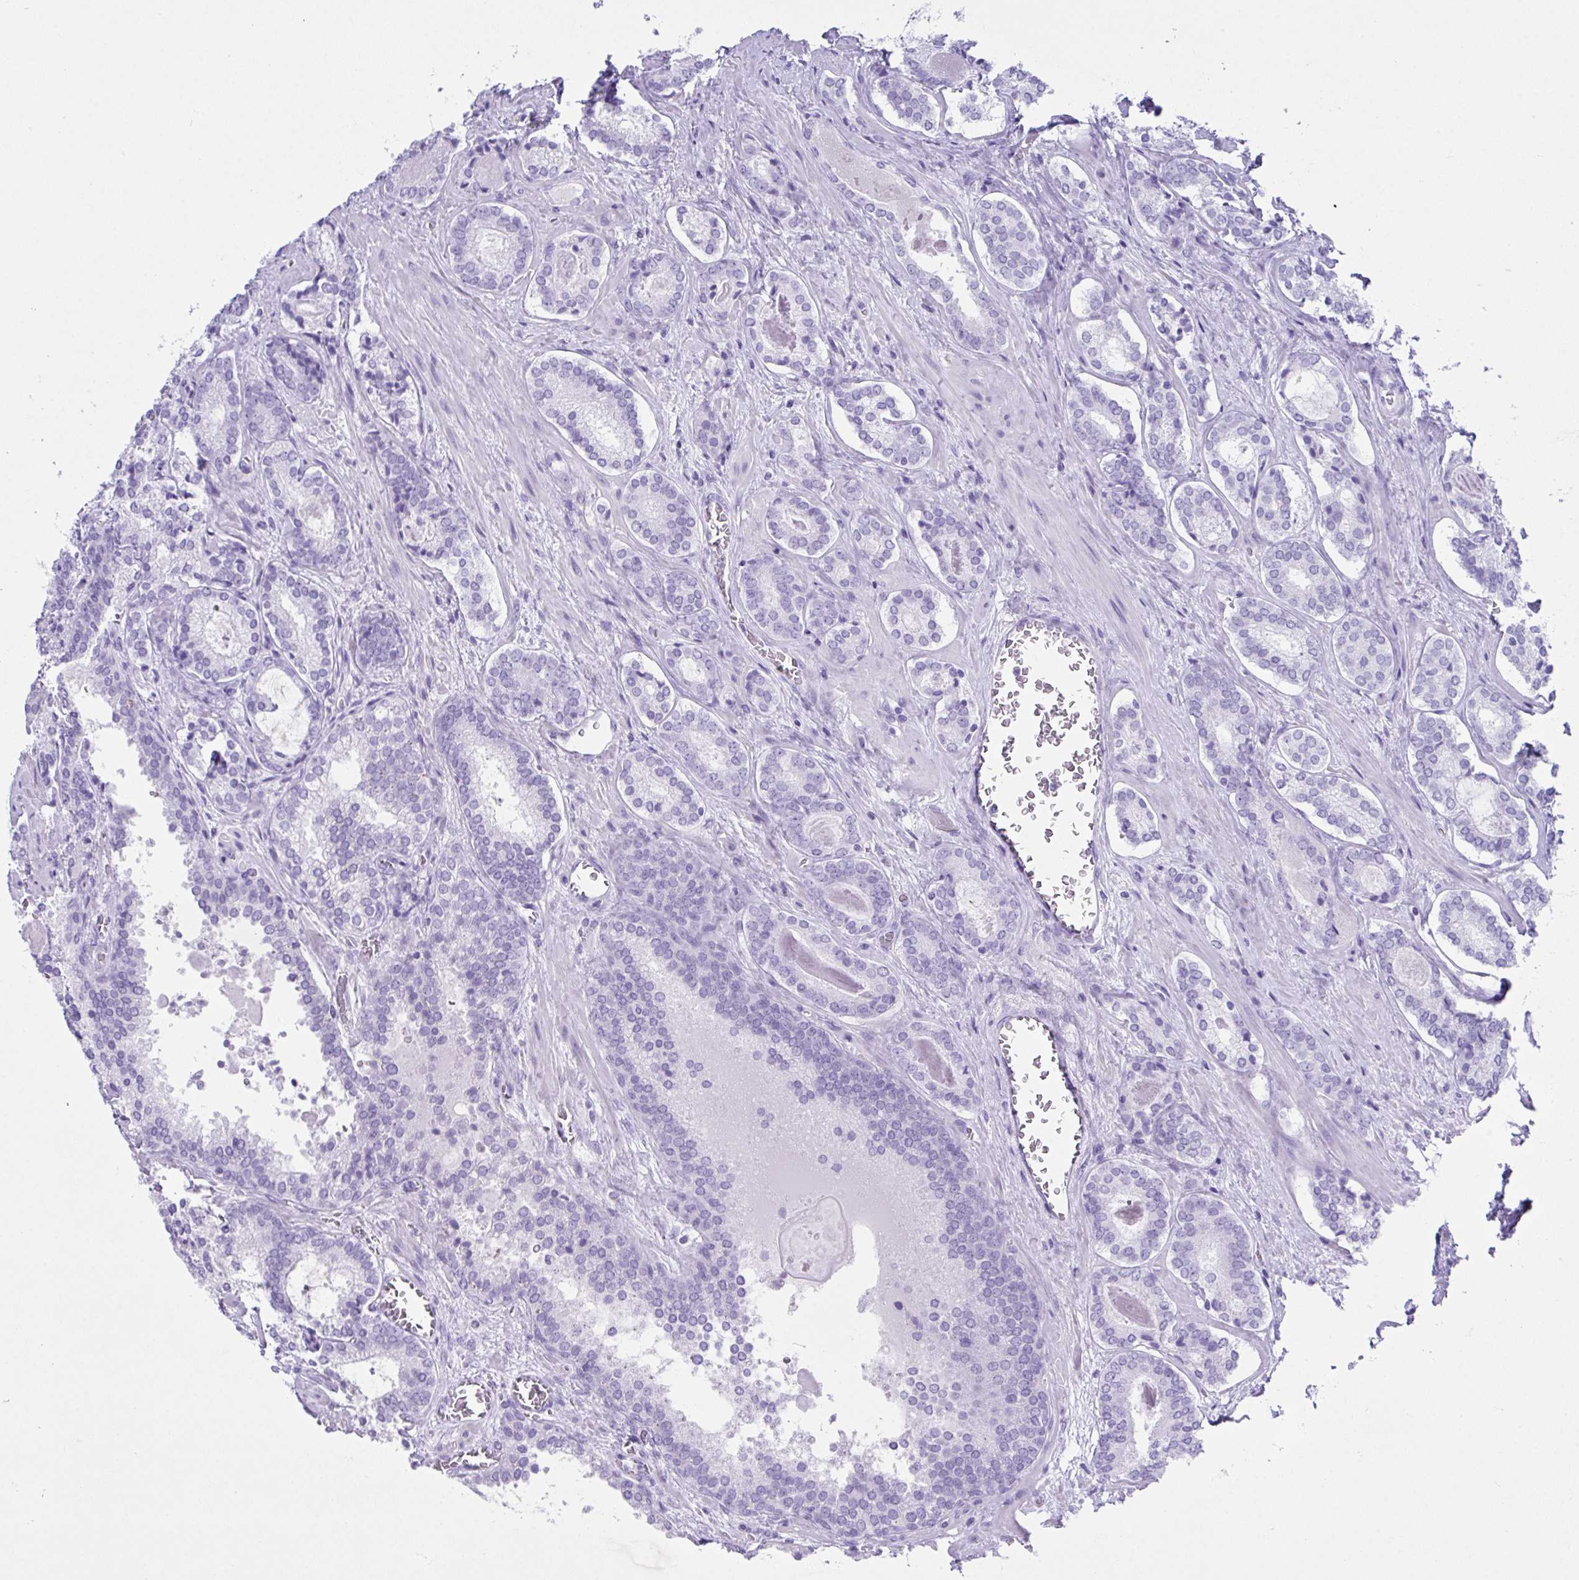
{"staining": {"intensity": "negative", "quantity": "none", "location": "none"}, "tissue": "prostate cancer", "cell_type": "Tumor cells", "image_type": "cancer", "snomed": [{"axis": "morphology", "description": "Adenocarcinoma, Low grade"}, {"axis": "topography", "description": "Prostate"}], "caption": "Prostate adenocarcinoma (low-grade) was stained to show a protein in brown. There is no significant staining in tumor cells.", "gene": "LGALS4", "patient": {"sex": "male", "age": 62}}